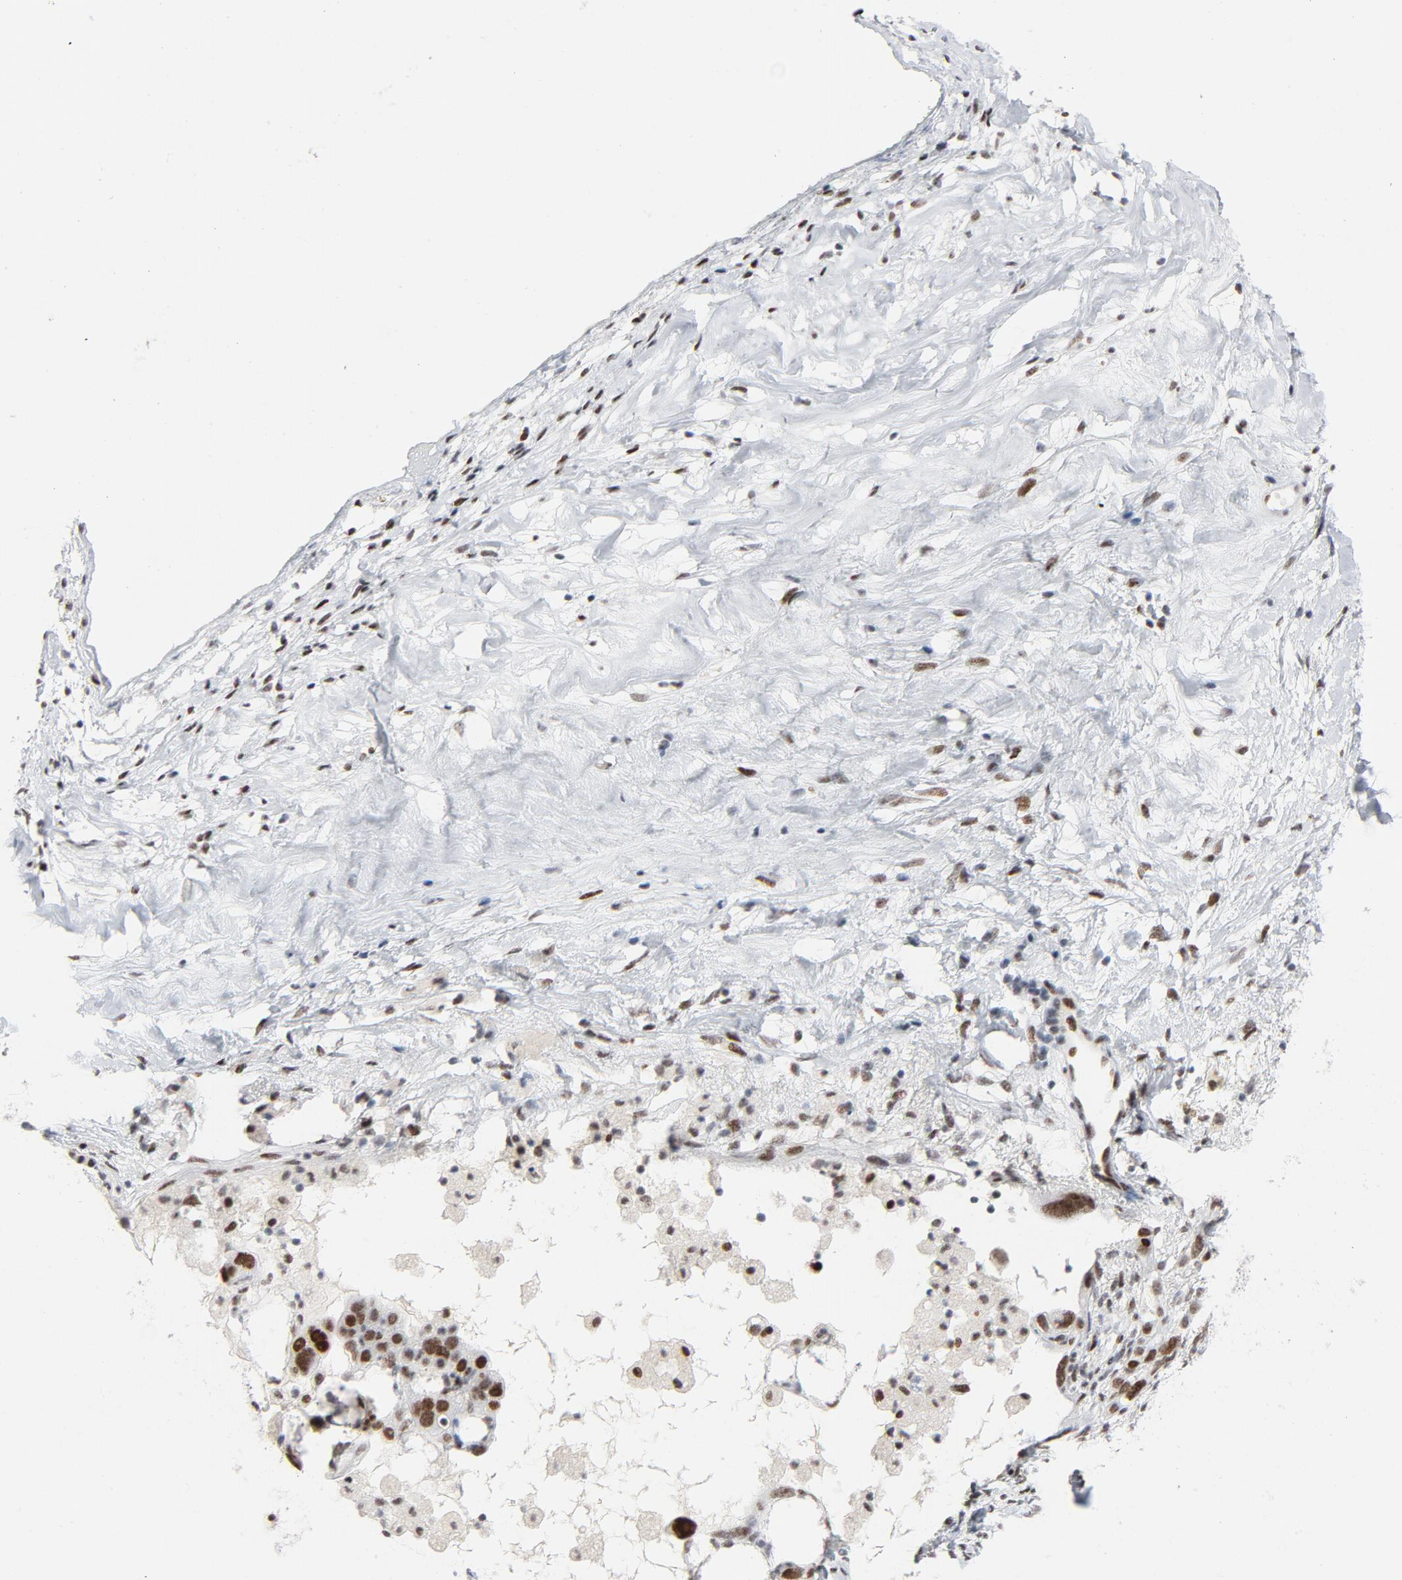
{"staining": {"intensity": "moderate", "quantity": ">75%", "location": "nuclear"}, "tissue": "ovarian cancer", "cell_type": "Tumor cells", "image_type": "cancer", "snomed": [{"axis": "morphology", "description": "Cystadenocarcinoma, serous, NOS"}, {"axis": "topography", "description": "Ovary"}], "caption": "DAB (3,3'-diaminobenzidine) immunohistochemical staining of ovarian serous cystadenocarcinoma shows moderate nuclear protein positivity in about >75% of tumor cells. (Brightfield microscopy of DAB IHC at high magnification).", "gene": "HSF1", "patient": {"sex": "female", "age": 66}}